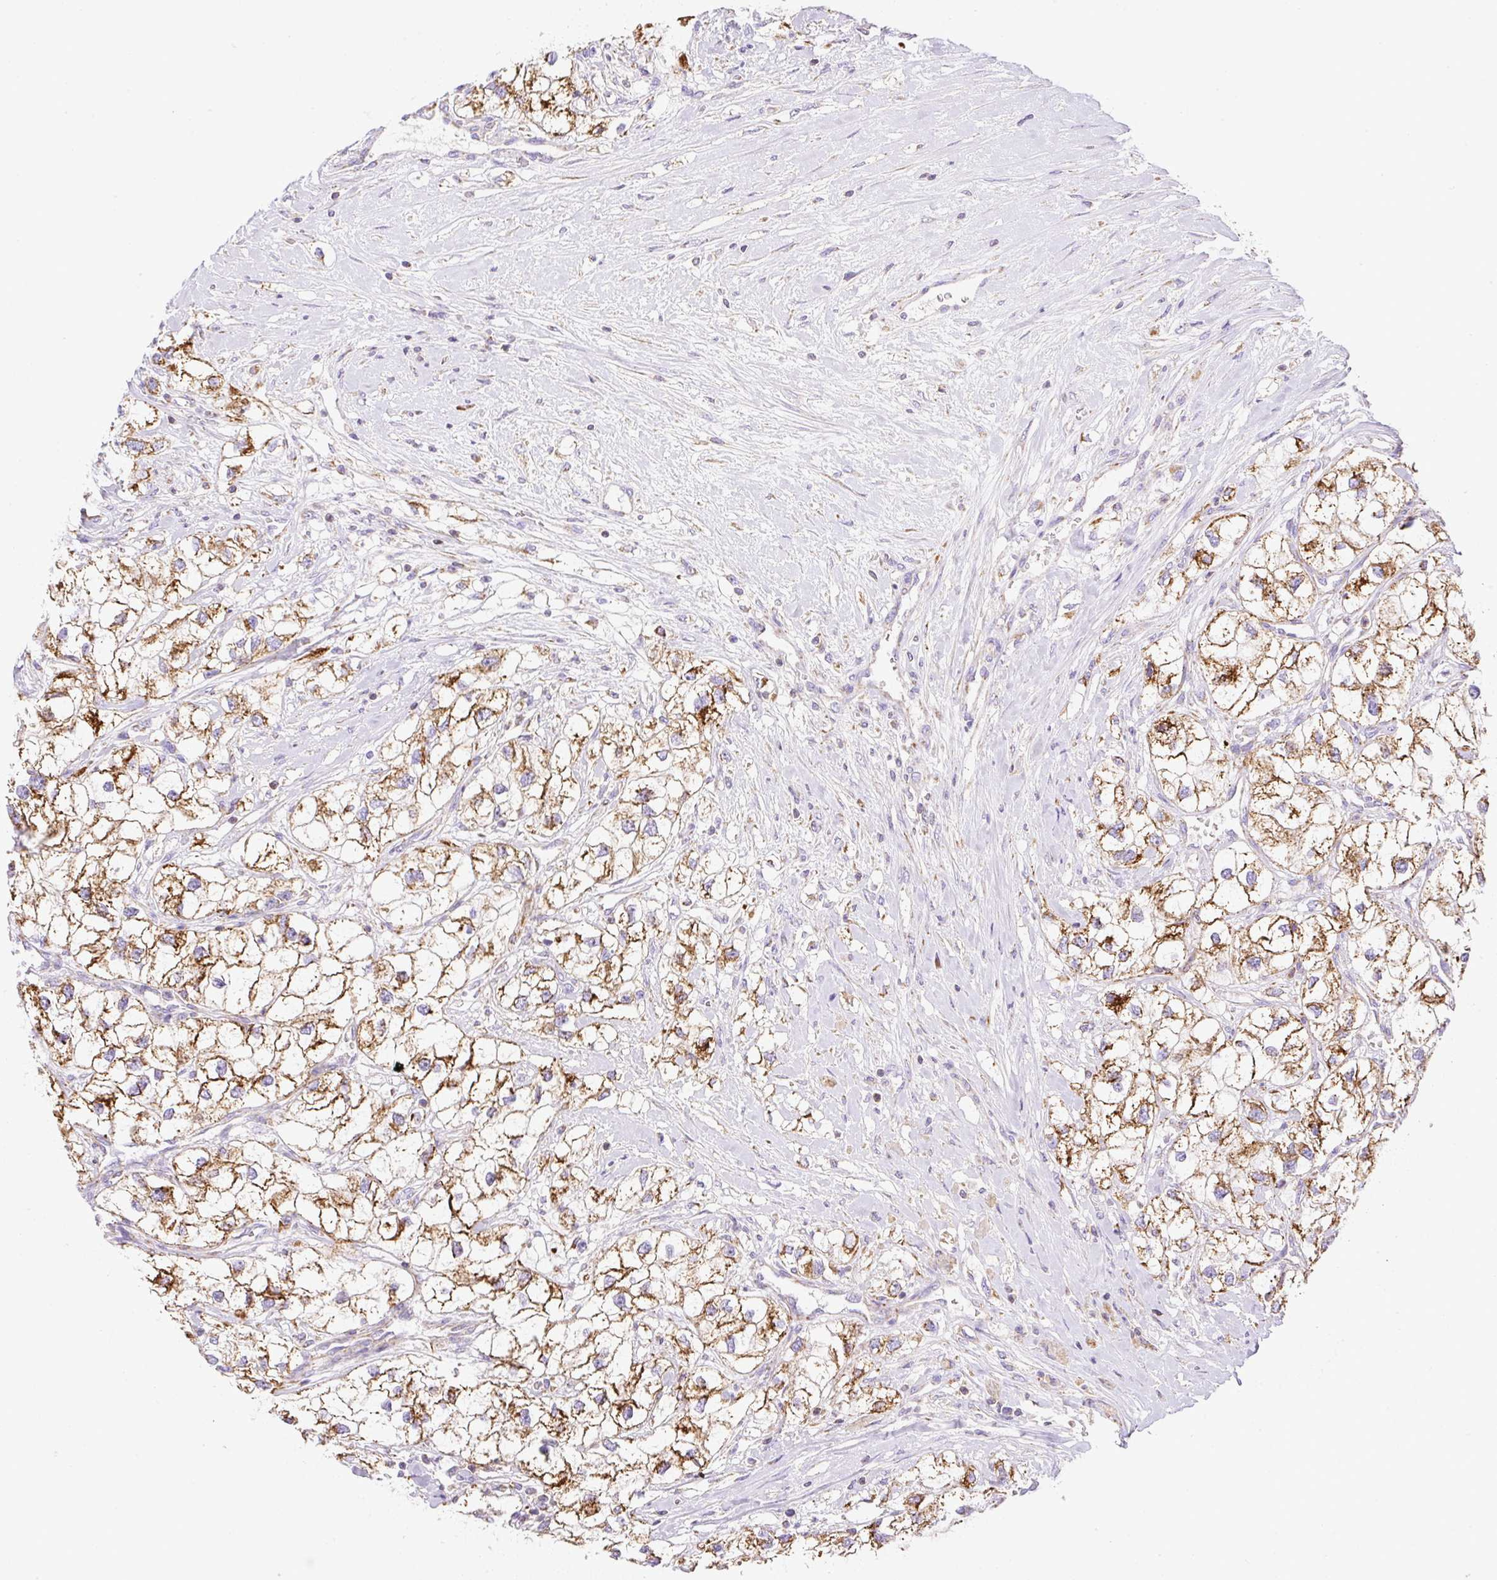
{"staining": {"intensity": "strong", "quantity": ">75%", "location": "cytoplasmic/membranous"}, "tissue": "renal cancer", "cell_type": "Tumor cells", "image_type": "cancer", "snomed": [{"axis": "morphology", "description": "Adenocarcinoma, NOS"}, {"axis": "topography", "description": "Kidney"}], "caption": "DAB (3,3'-diaminobenzidine) immunohistochemical staining of human renal cancer reveals strong cytoplasmic/membranous protein expression in approximately >75% of tumor cells. (DAB IHC, brown staining for protein, blue staining for nuclei).", "gene": "NF1", "patient": {"sex": "male", "age": 59}}